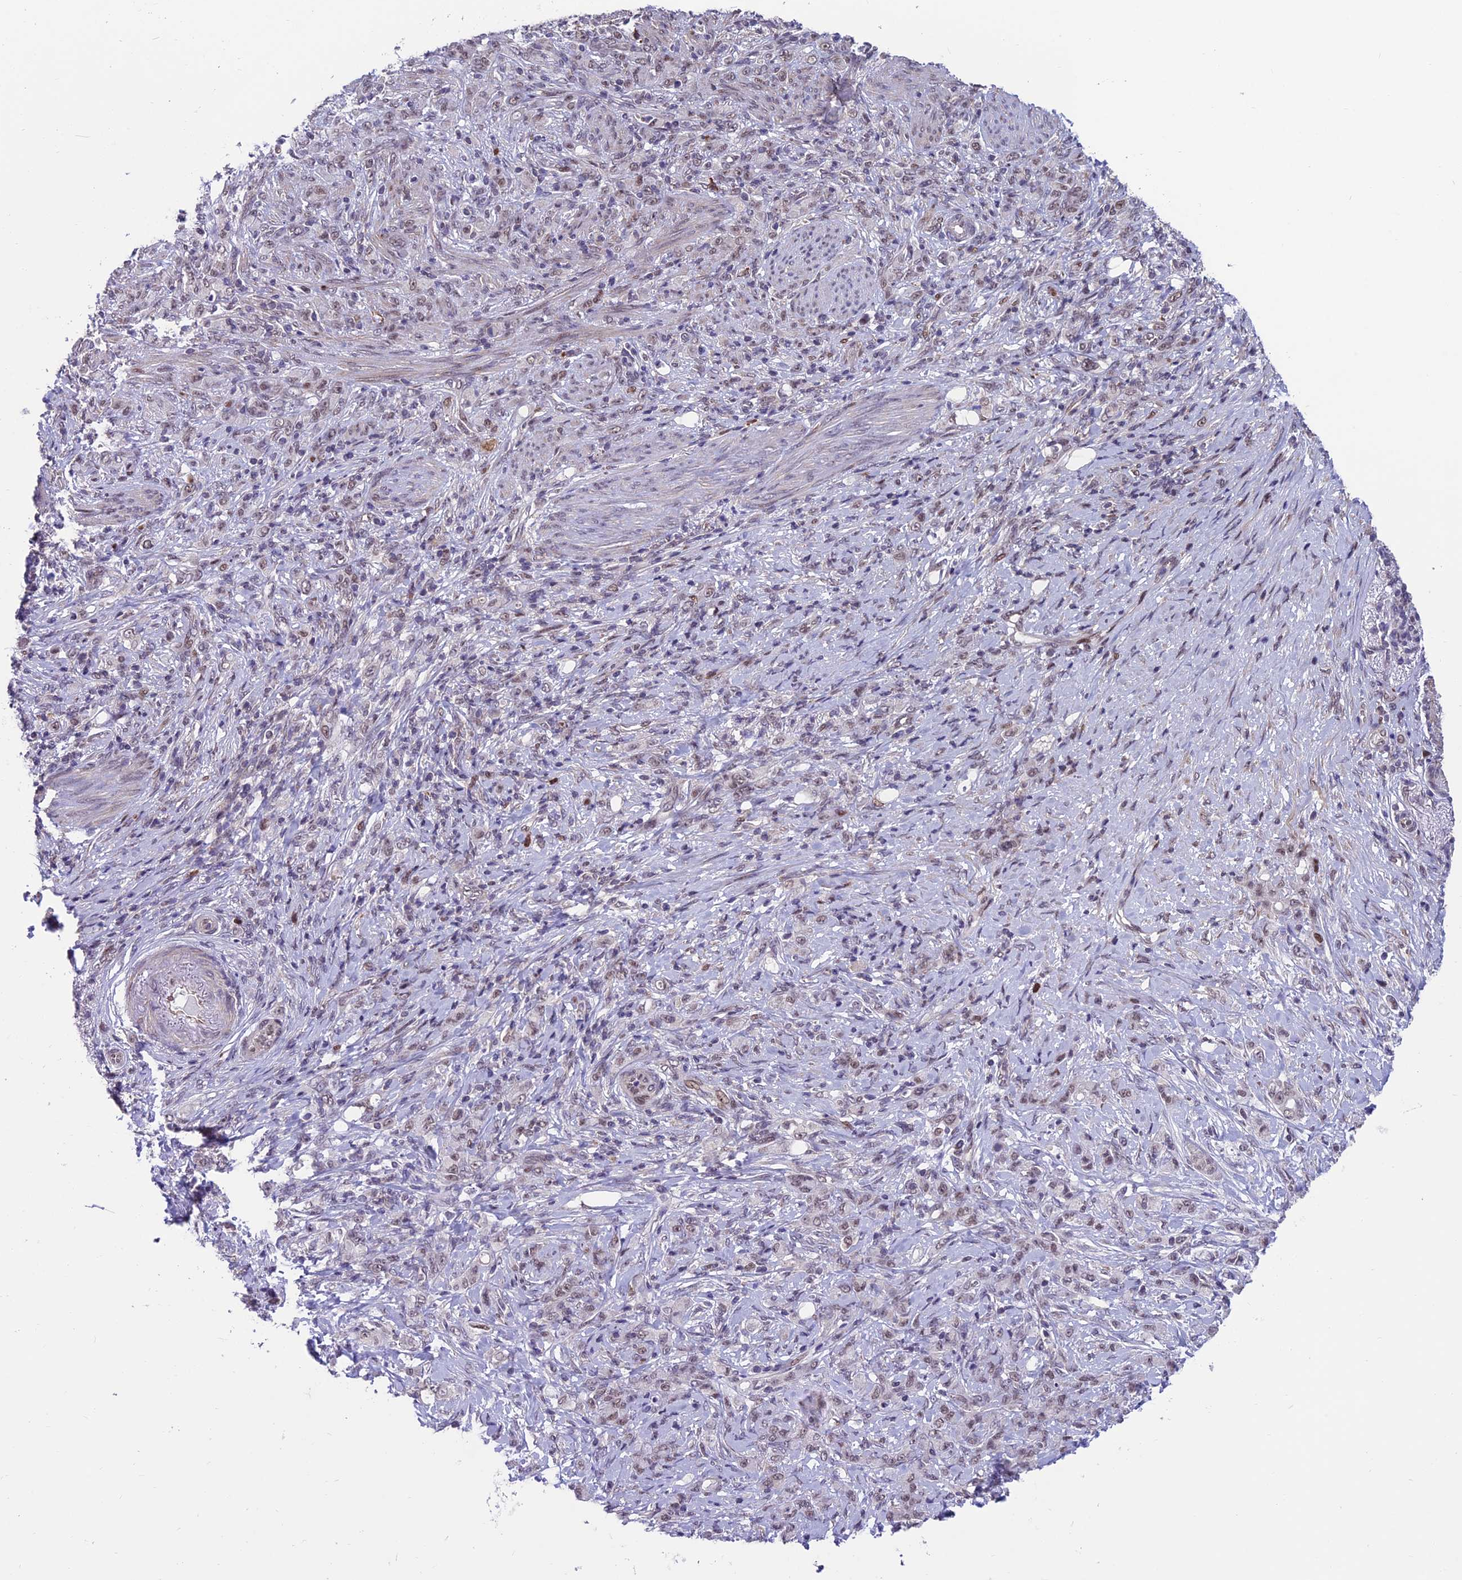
{"staining": {"intensity": "weak", "quantity": "<25%", "location": "nuclear"}, "tissue": "stomach cancer", "cell_type": "Tumor cells", "image_type": "cancer", "snomed": [{"axis": "morphology", "description": "Adenocarcinoma, NOS"}, {"axis": "topography", "description": "Stomach"}], "caption": "High power microscopy histopathology image of an IHC photomicrograph of stomach cancer, revealing no significant staining in tumor cells. (DAB immunohistochemistry (IHC), high magnification).", "gene": "KIAA1191", "patient": {"sex": "female", "age": 79}}